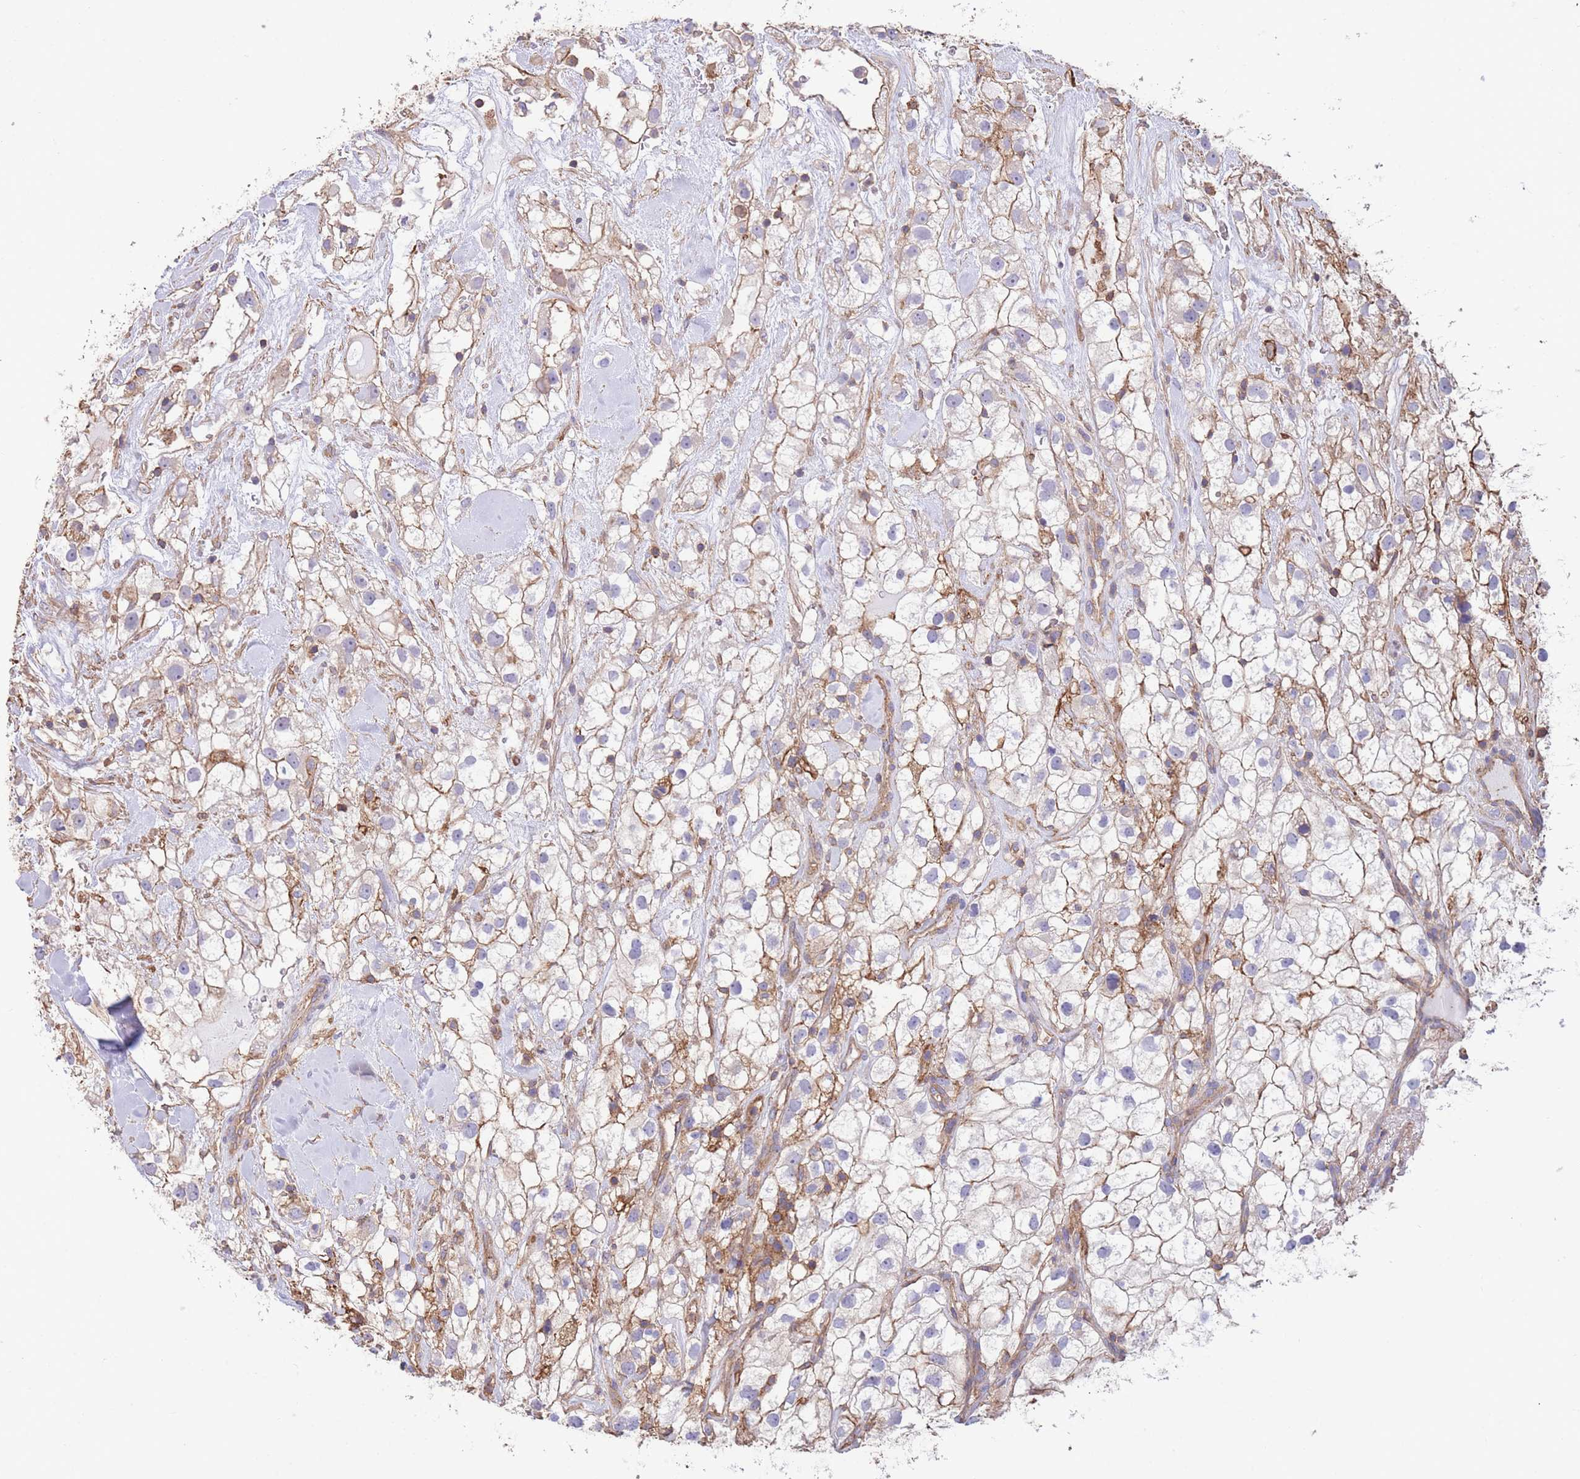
{"staining": {"intensity": "moderate", "quantity": "<25%", "location": "cytoplasmic/membranous"}, "tissue": "renal cancer", "cell_type": "Tumor cells", "image_type": "cancer", "snomed": [{"axis": "morphology", "description": "Adenocarcinoma, NOS"}, {"axis": "topography", "description": "Kidney"}], "caption": "A brown stain shows moderate cytoplasmic/membranous staining of a protein in renal adenocarcinoma tumor cells.", "gene": "LRRN4CL", "patient": {"sex": "male", "age": 59}}